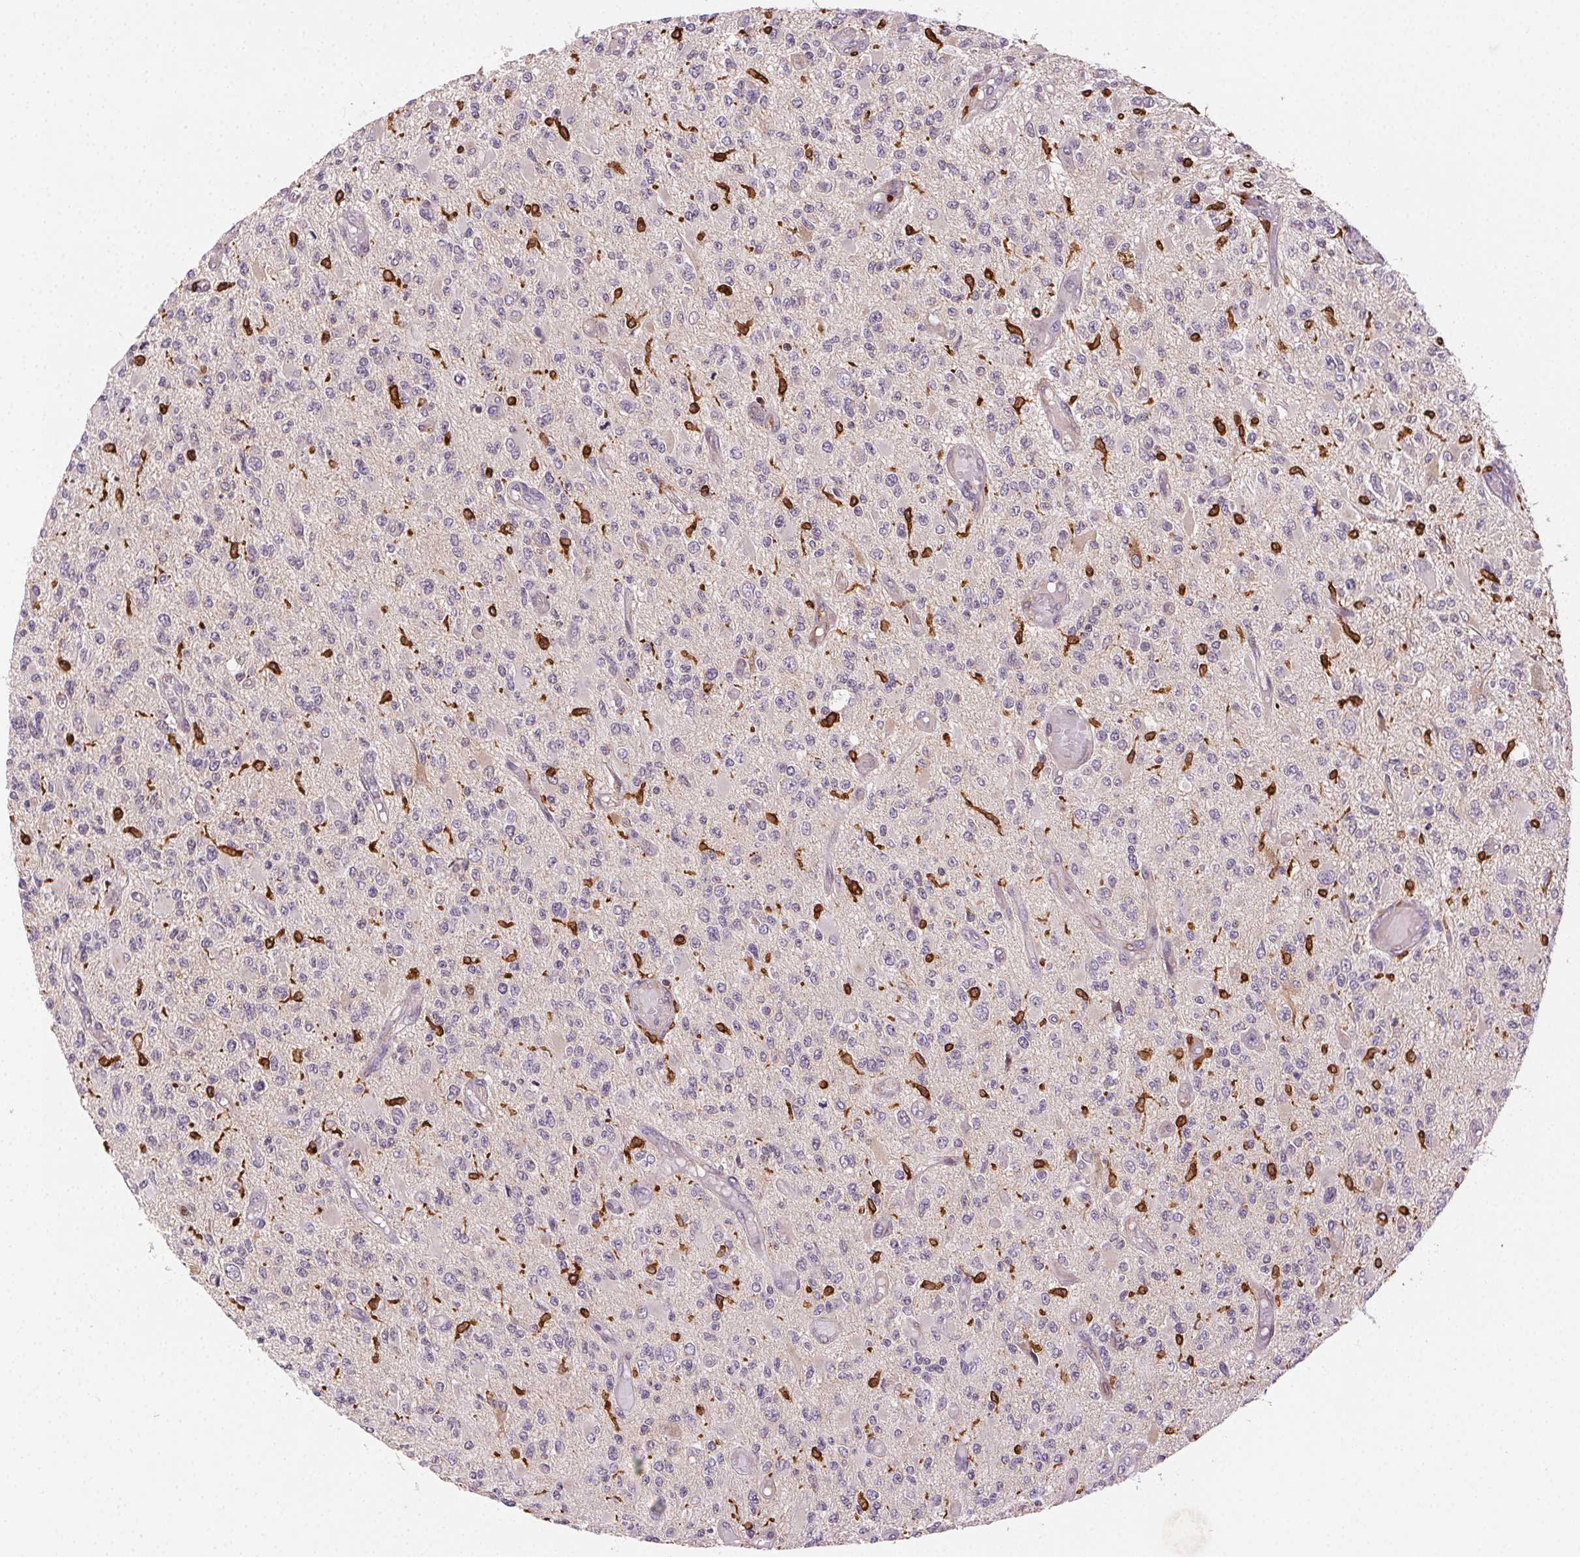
{"staining": {"intensity": "negative", "quantity": "none", "location": "none"}, "tissue": "glioma", "cell_type": "Tumor cells", "image_type": "cancer", "snomed": [{"axis": "morphology", "description": "Glioma, malignant, High grade"}, {"axis": "topography", "description": "Brain"}], "caption": "The image exhibits no staining of tumor cells in glioma.", "gene": "RNASET2", "patient": {"sex": "female", "age": 63}}